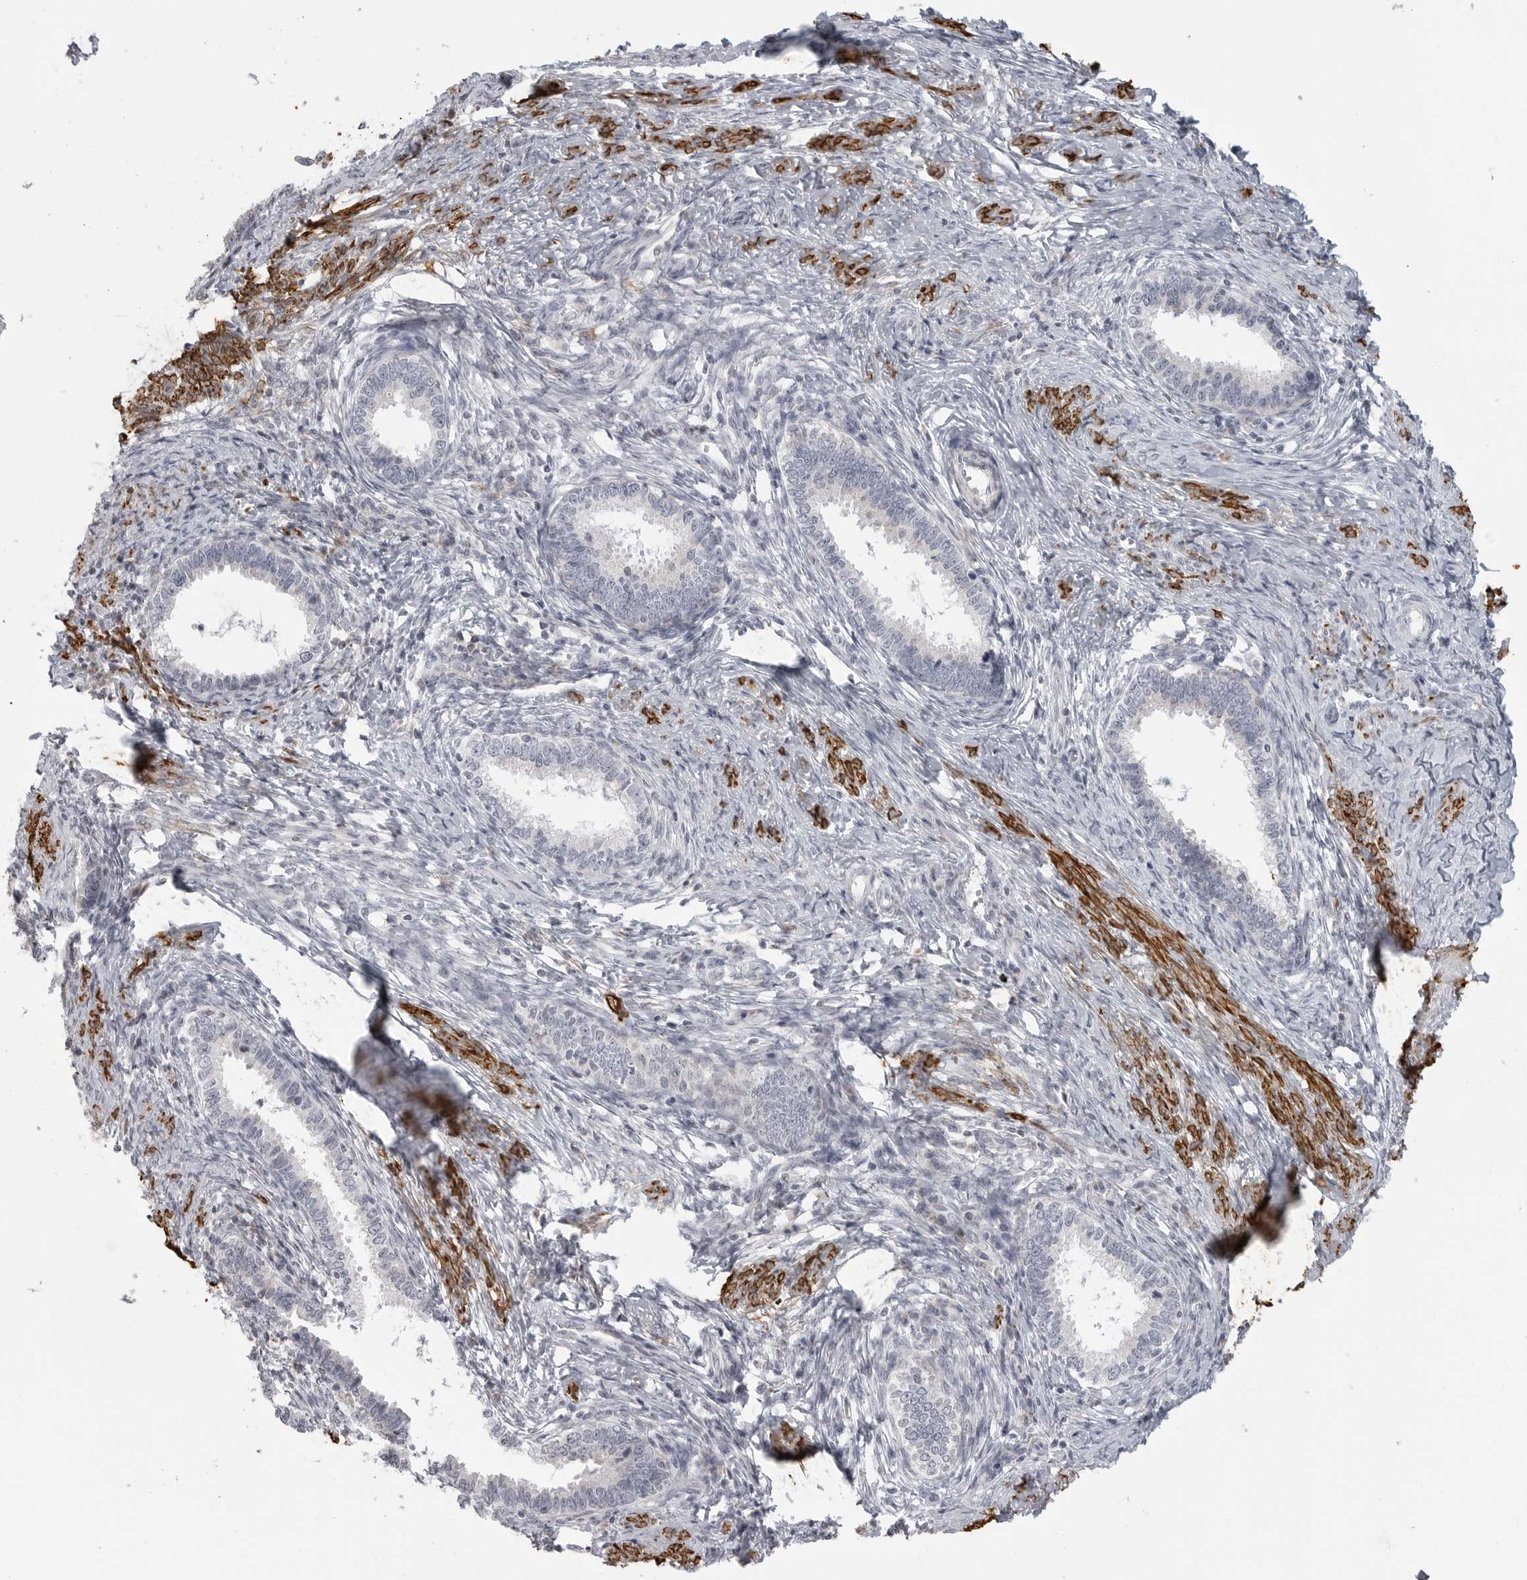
{"staining": {"intensity": "negative", "quantity": "none", "location": "none"}, "tissue": "cervical cancer", "cell_type": "Tumor cells", "image_type": "cancer", "snomed": [{"axis": "morphology", "description": "Adenocarcinoma, NOS"}, {"axis": "topography", "description": "Cervix"}], "caption": "An immunohistochemistry (IHC) micrograph of cervical adenocarcinoma is shown. There is no staining in tumor cells of cervical adenocarcinoma.", "gene": "MAP7D1", "patient": {"sex": "female", "age": 36}}